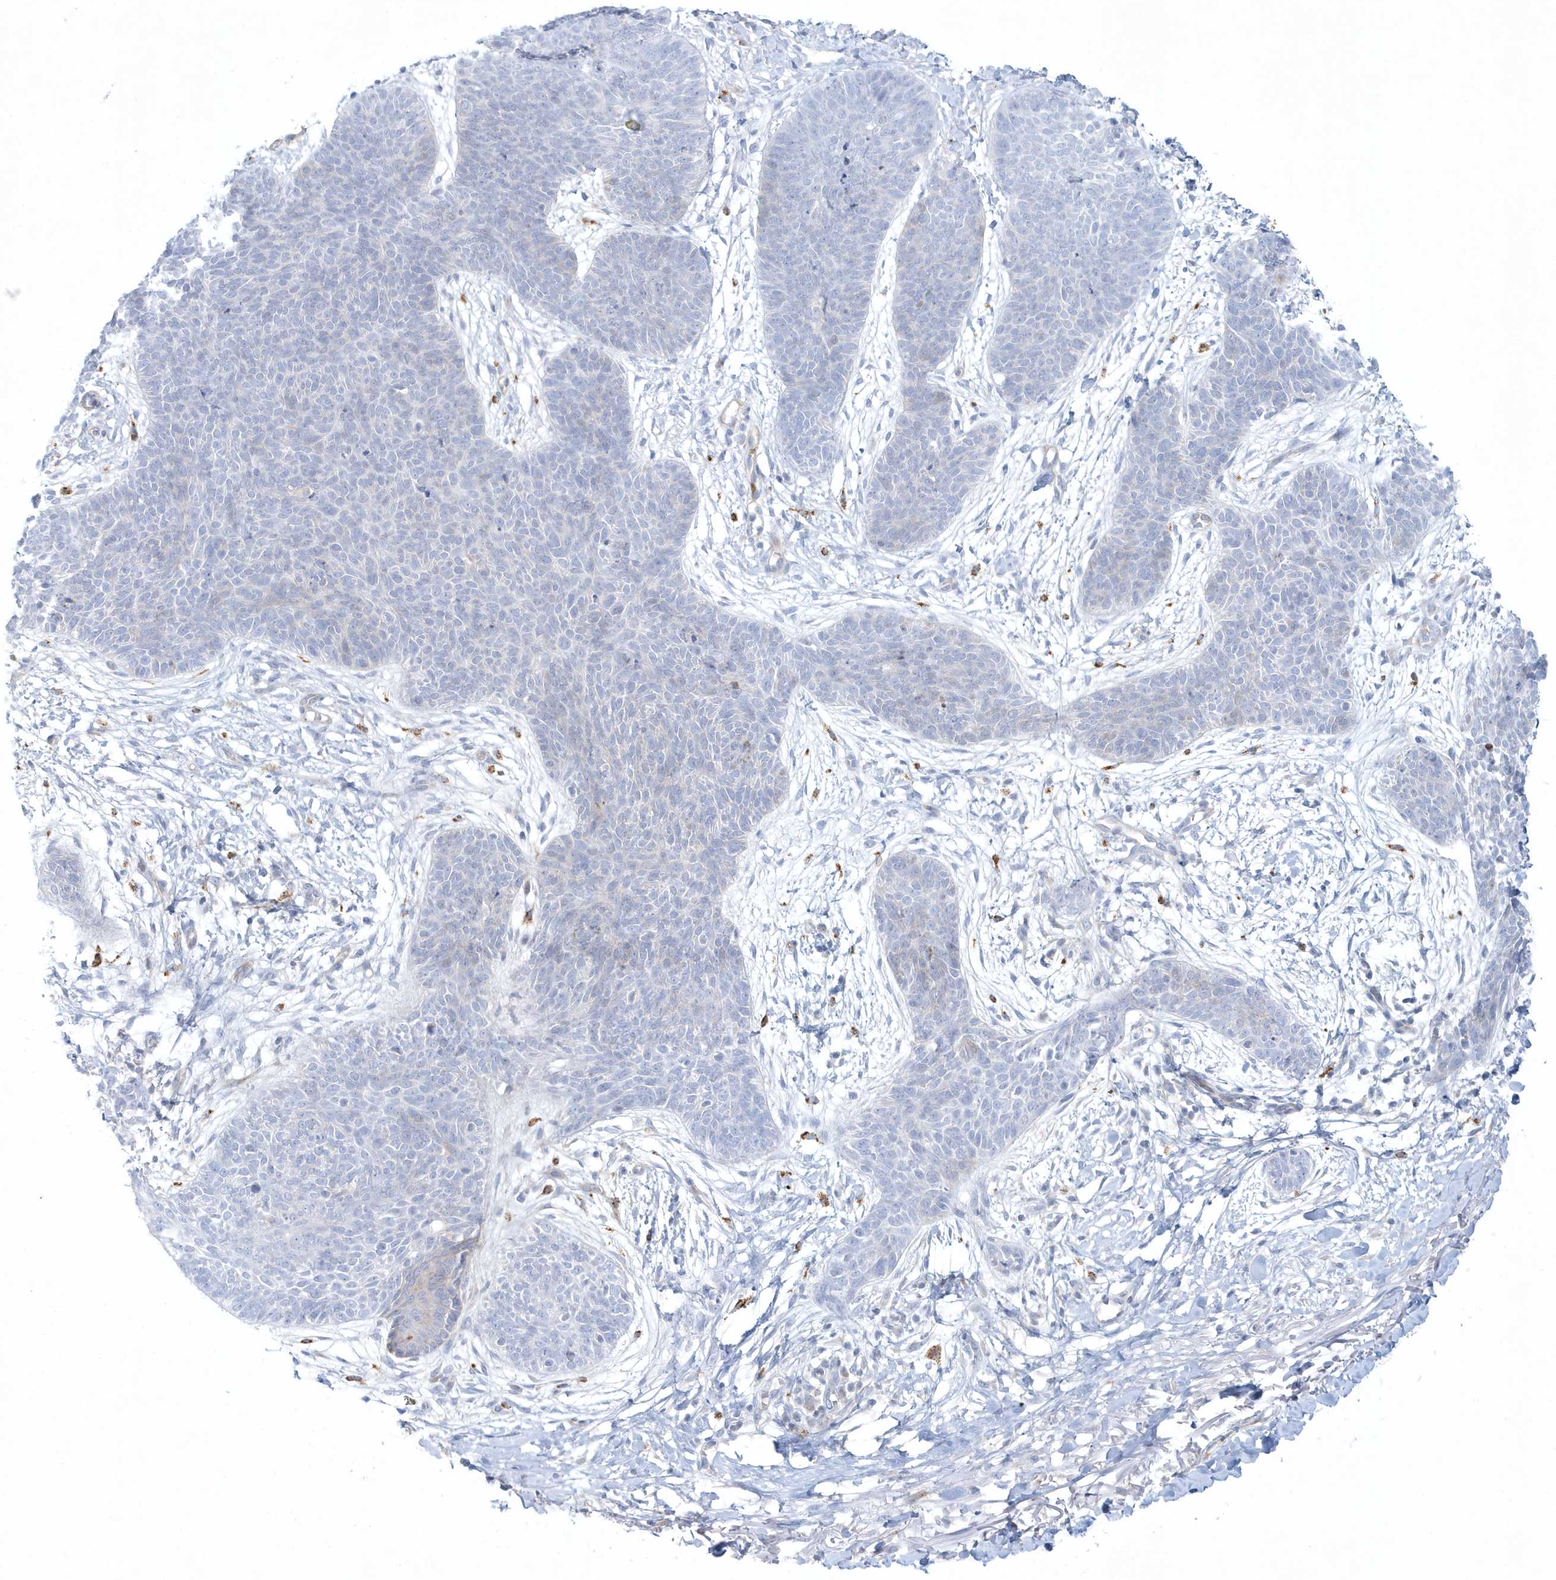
{"staining": {"intensity": "negative", "quantity": "none", "location": "none"}, "tissue": "skin cancer", "cell_type": "Tumor cells", "image_type": "cancer", "snomed": [{"axis": "morphology", "description": "Basal cell carcinoma"}, {"axis": "topography", "description": "Skin"}], "caption": "There is no significant expression in tumor cells of skin basal cell carcinoma.", "gene": "DNAH1", "patient": {"sex": "male", "age": 85}}